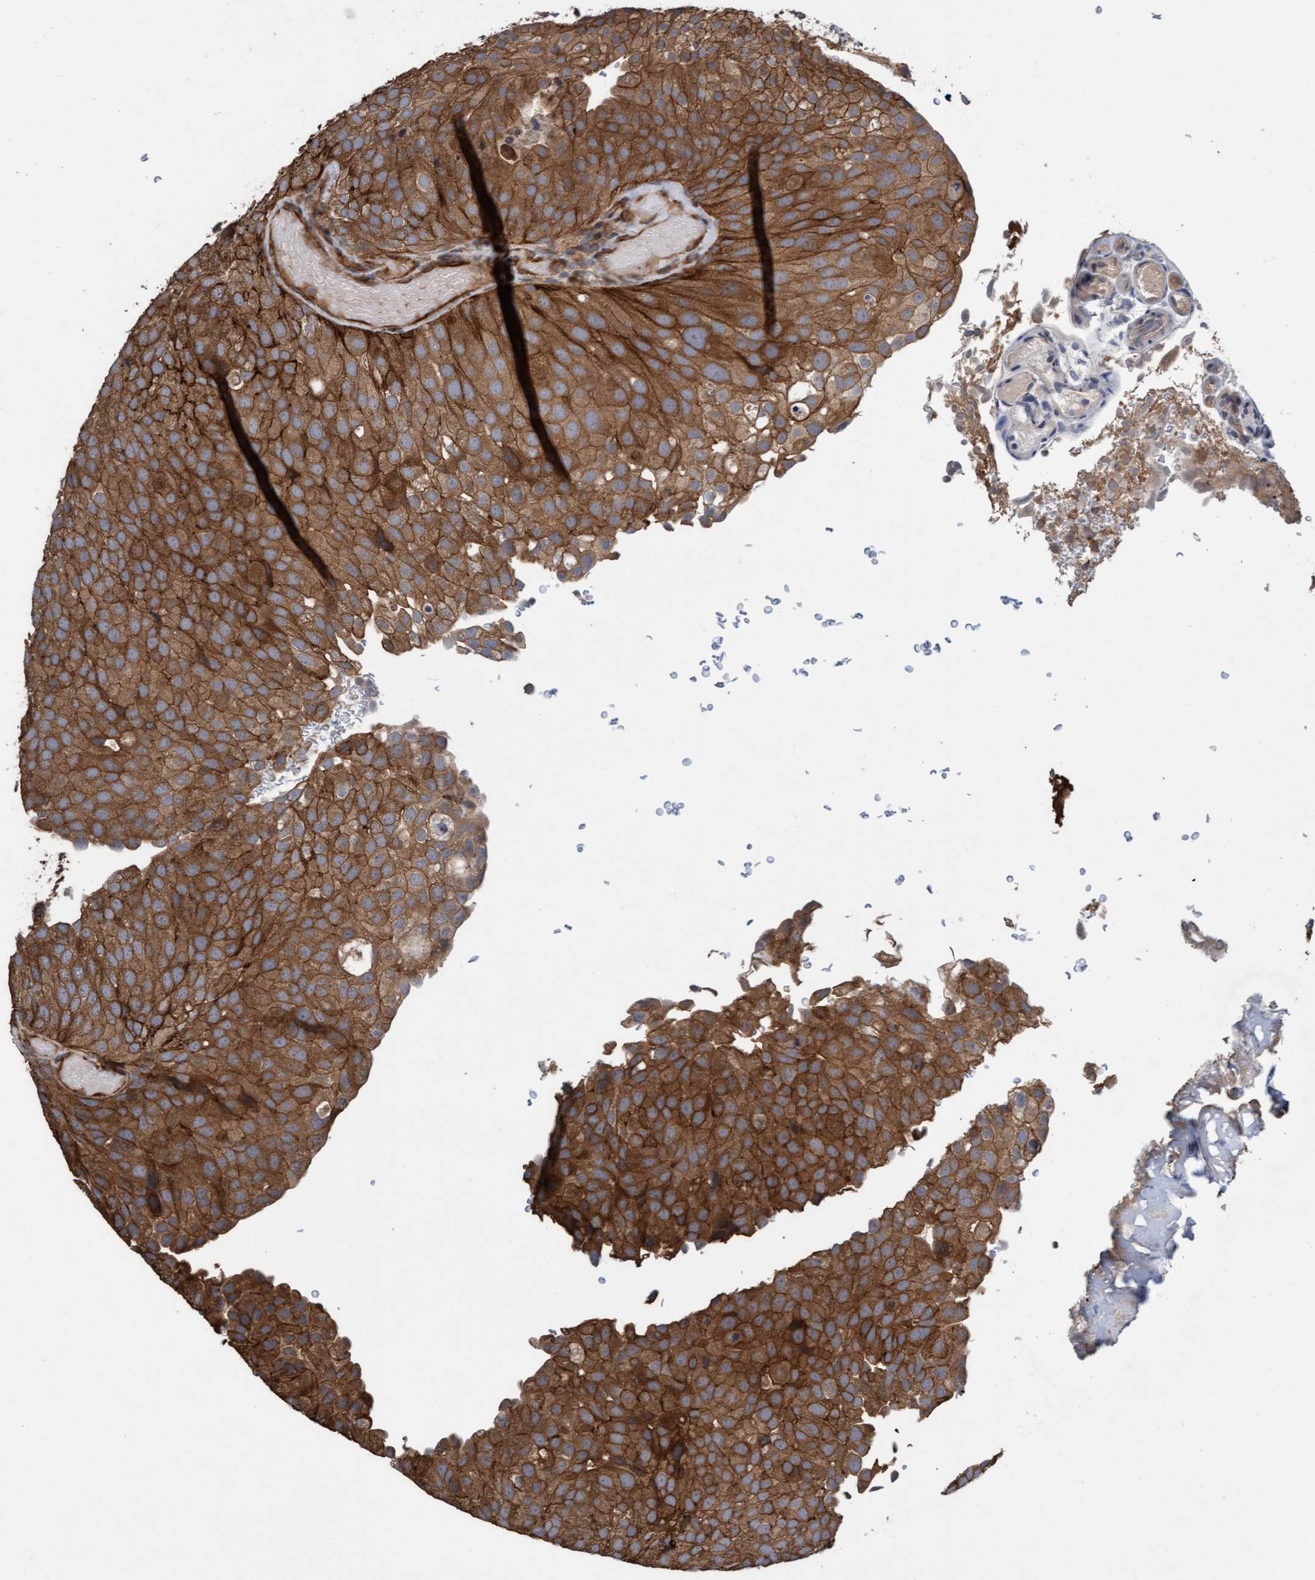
{"staining": {"intensity": "strong", "quantity": ">75%", "location": "cytoplasmic/membranous"}, "tissue": "urothelial cancer", "cell_type": "Tumor cells", "image_type": "cancer", "snomed": [{"axis": "morphology", "description": "Urothelial carcinoma, Low grade"}, {"axis": "topography", "description": "Urinary bladder"}], "caption": "Urothelial cancer stained with immunohistochemistry (IHC) displays strong cytoplasmic/membranous staining in approximately >75% of tumor cells.", "gene": "CDC42EP4", "patient": {"sex": "male", "age": 78}}